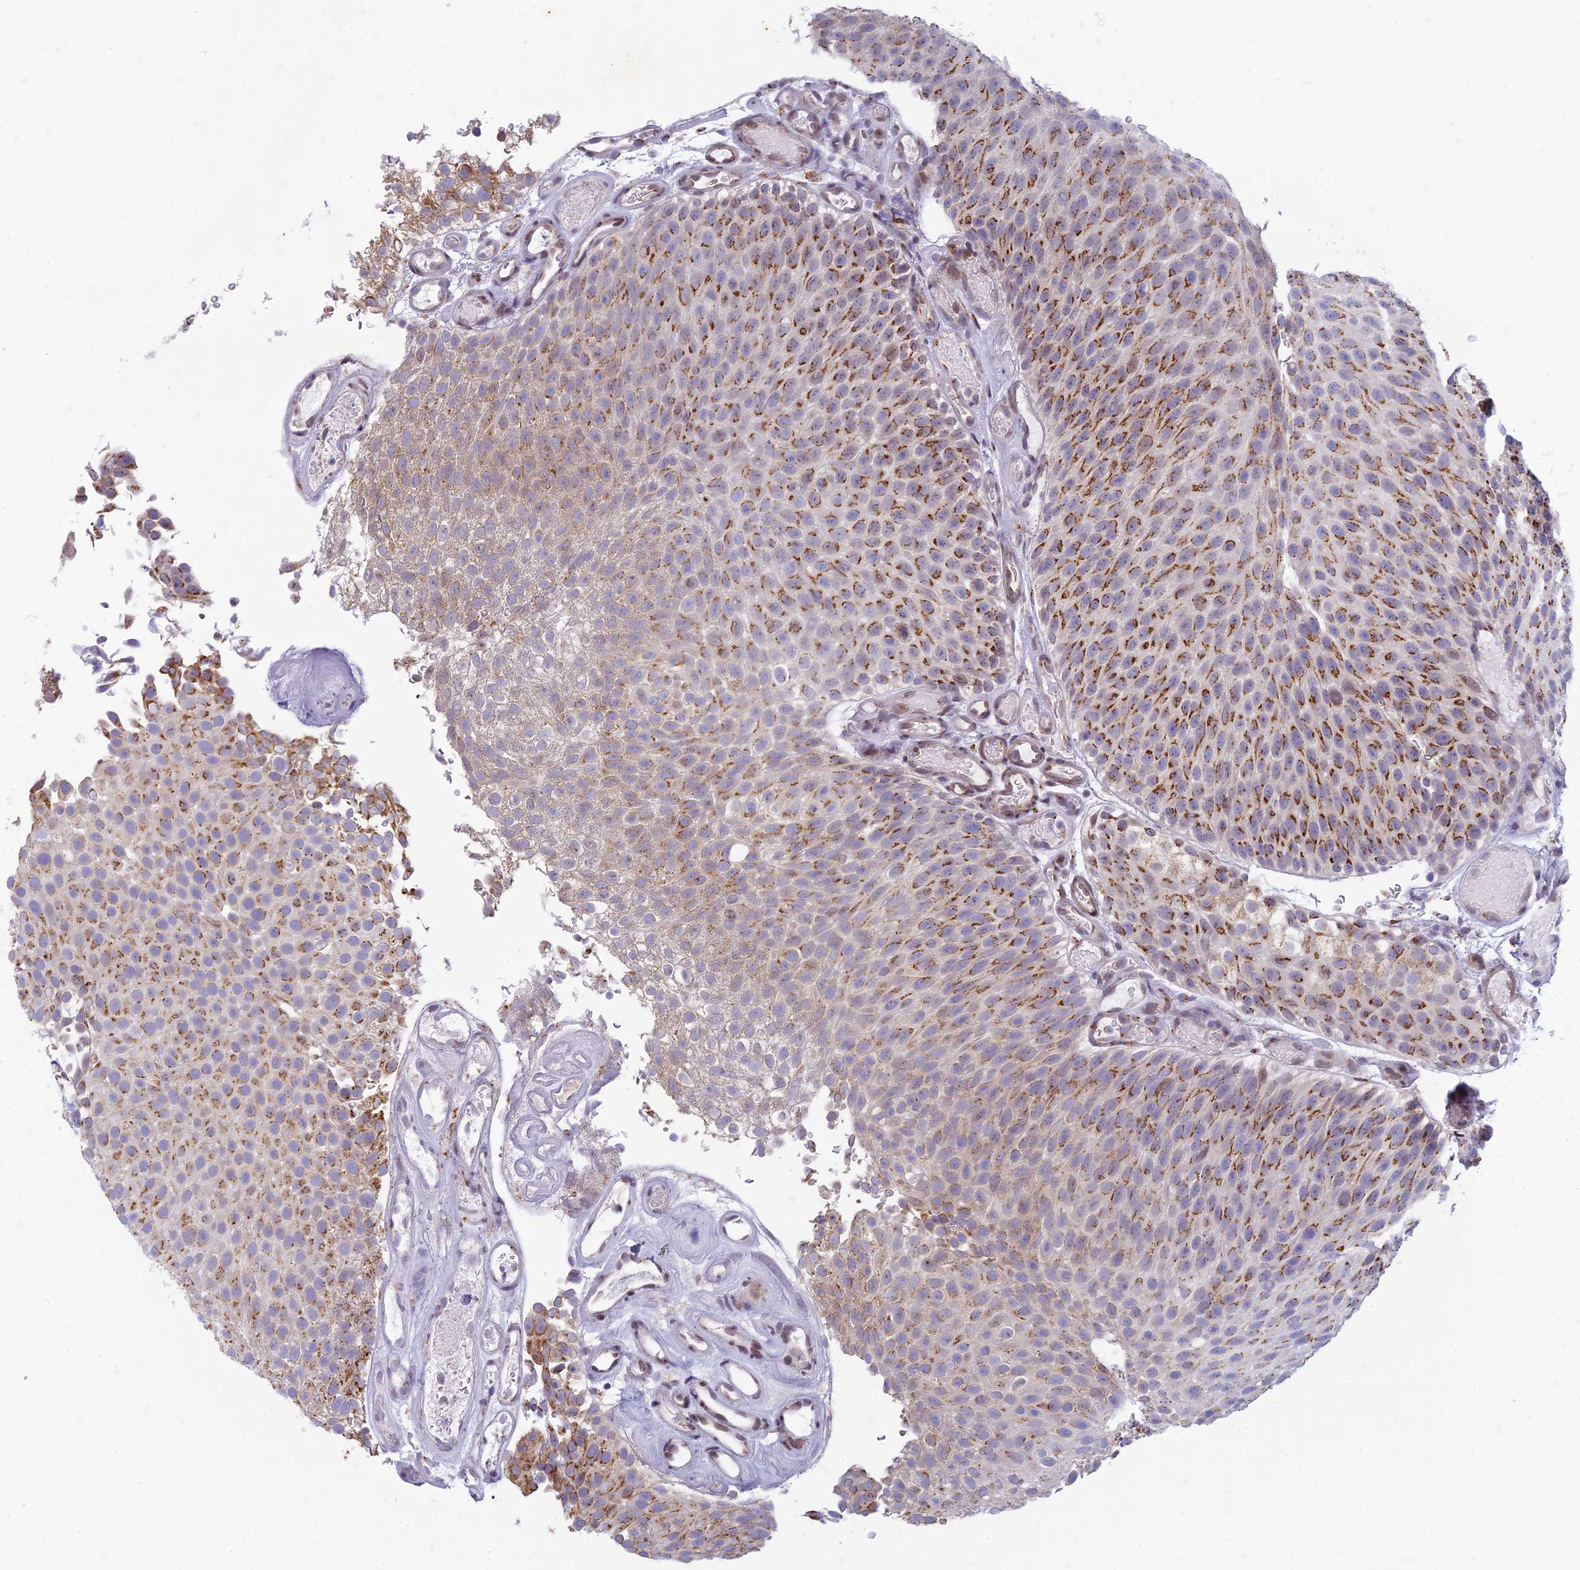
{"staining": {"intensity": "moderate", "quantity": ">75%", "location": "cytoplasmic/membranous"}, "tissue": "urothelial cancer", "cell_type": "Tumor cells", "image_type": "cancer", "snomed": [{"axis": "morphology", "description": "Urothelial carcinoma, Low grade"}, {"axis": "topography", "description": "Urinary bladder"}], "caption": "IHC photomicrograph of neoplastic tissue: human urothelial cancer stained using IHC reveals medium levels of moderate protein expression localized specifically in the cytoplasmic/membranous of tumor cells, appearing as a cytoplasmic/membranous brown color.", "gene": "FAM3C", "patient": {"sex": "male", "age": 78}}